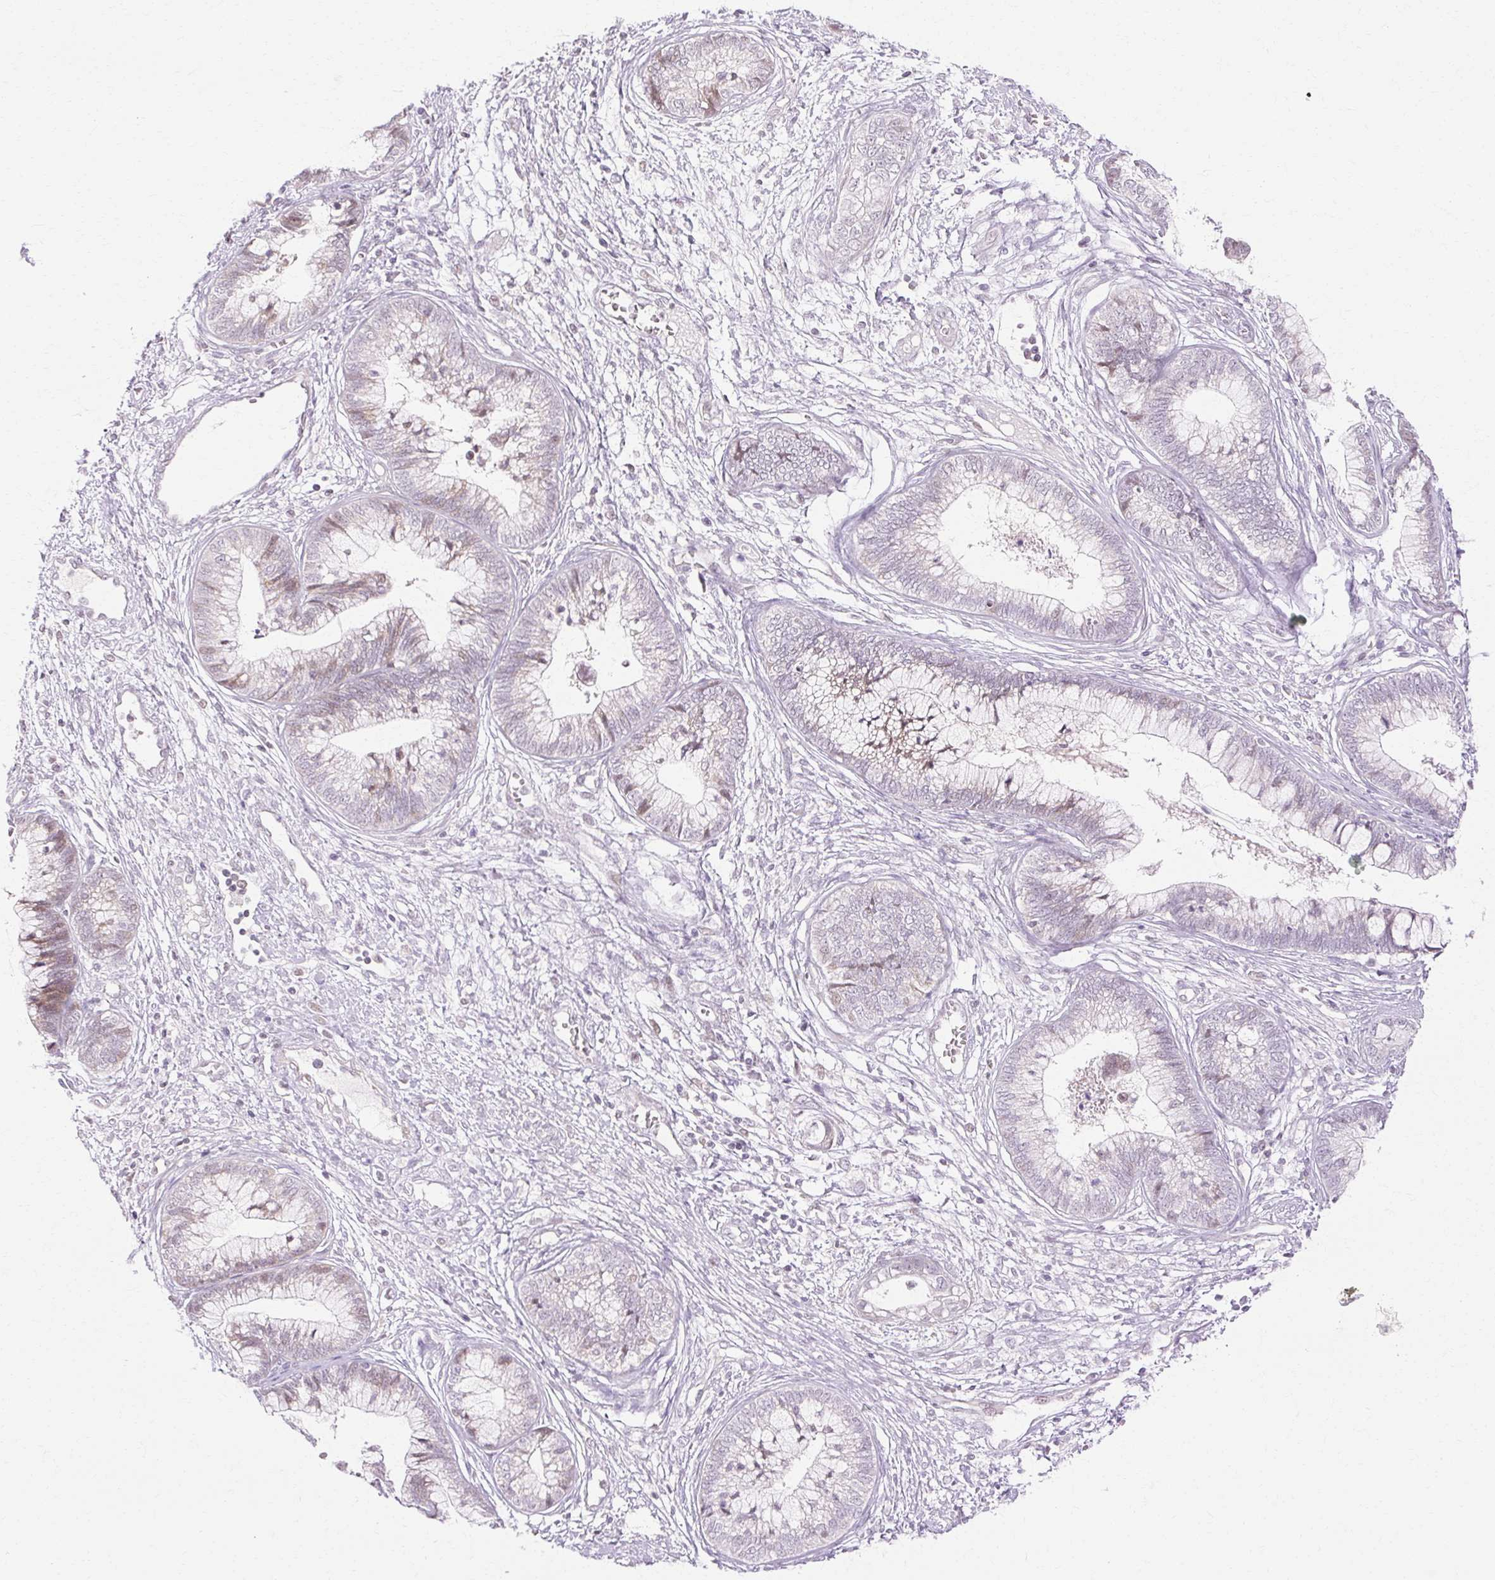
{"staining": {"intensity": "weak", "quantity": "<25%", "location": "cytoplasmic/membranous"}, "tissue": "cervical cancer", "cell_type": "Tumor cells", "image_type": "cancer", "snomed": [{"axis": "morphology", "description": "Adenocarcinoma, NOS"}, {"axis": "topography", "description": "Cervix"}], "caption": "Immunohistochemistry (IHC) of human cervical adenocarcinoma reveals no staining in tumor cells.", "gene": "C3orf49", "patient": {"sex": "female", "age": 44}}